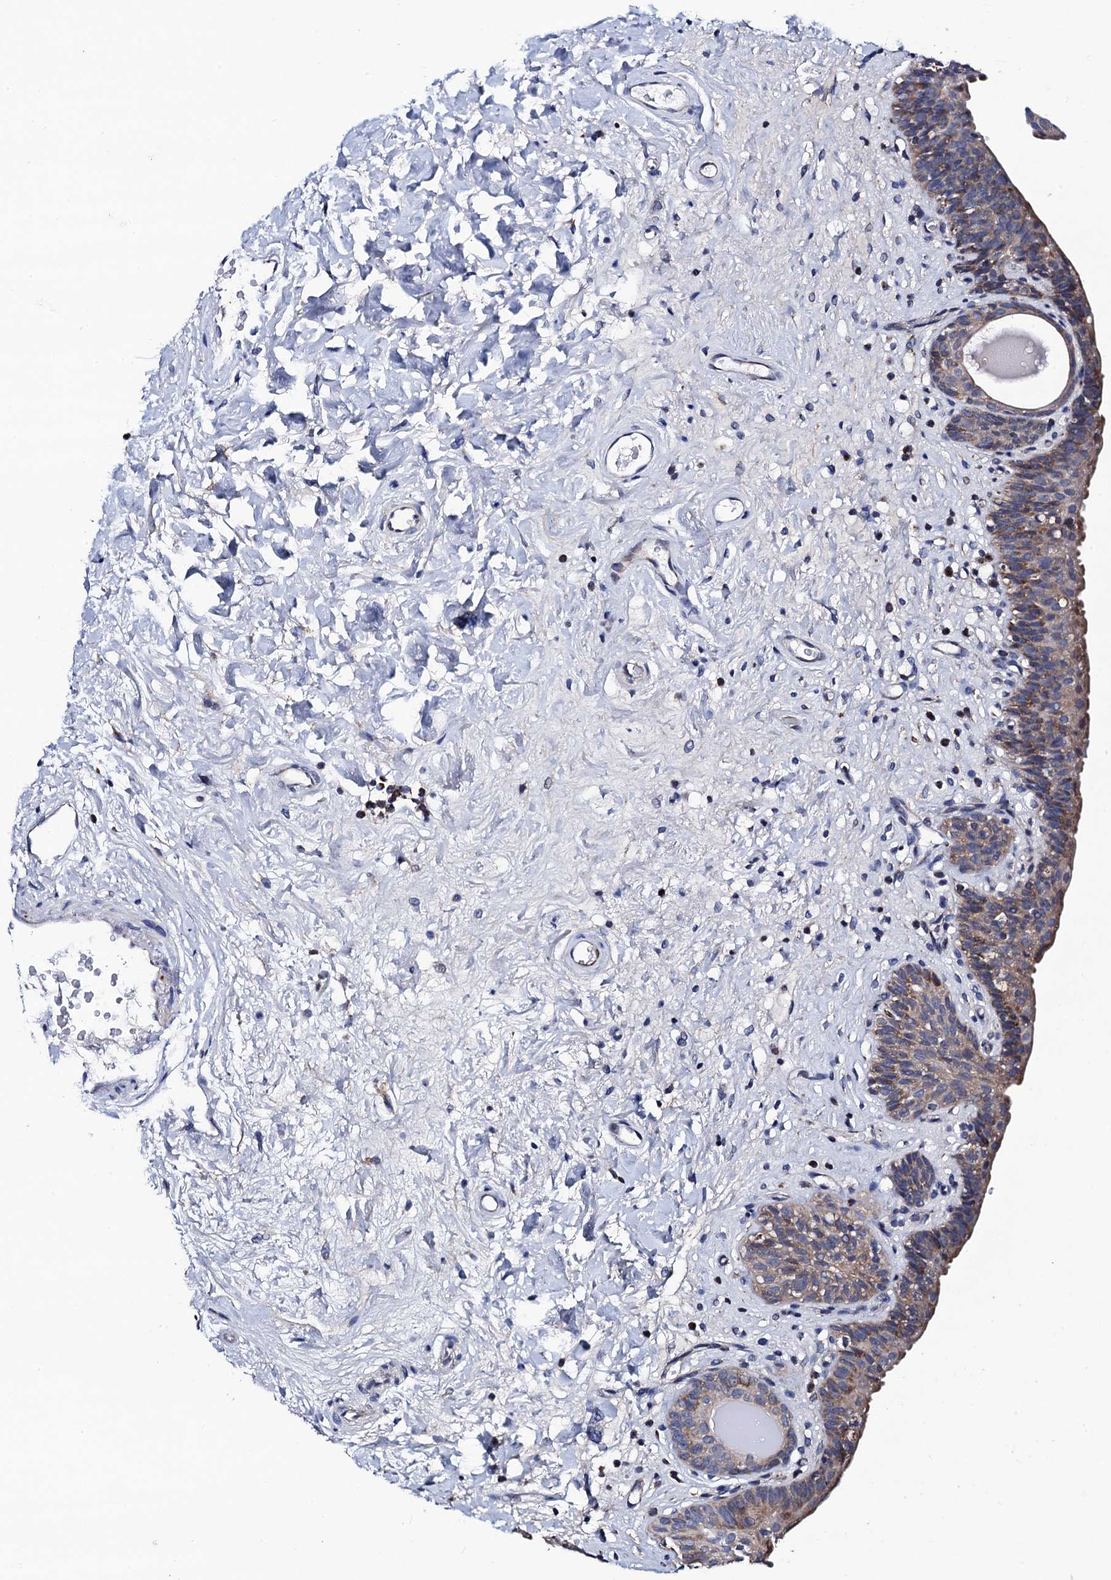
{"staining": {"intensity": "strong", "quantity": "25%-75%", "location": "cytoplasmic/membranous"}, "tissue": "urinary bladder", "cell_type": "Urothelial cells", "image_type": "normal", "snomed": [{"axis": "morphology", "description": "Normal tissue, NOS"}, {"axis": "topography", "description": "Urinary bladder"}], "caption": "Brown immunohistochemical staining in benign human urinary bladder reveals strong cytoplasmic/membranous expression in approximately 25%-75% of urothelial cells. The staining was performed using DAB to visualize the protein expression in brown, while the nuclei were stained in blue with hematoxylin (Magnification: 20x).", "gene": "PTCD3", "patient": {"sex": "male", "age": 83}}